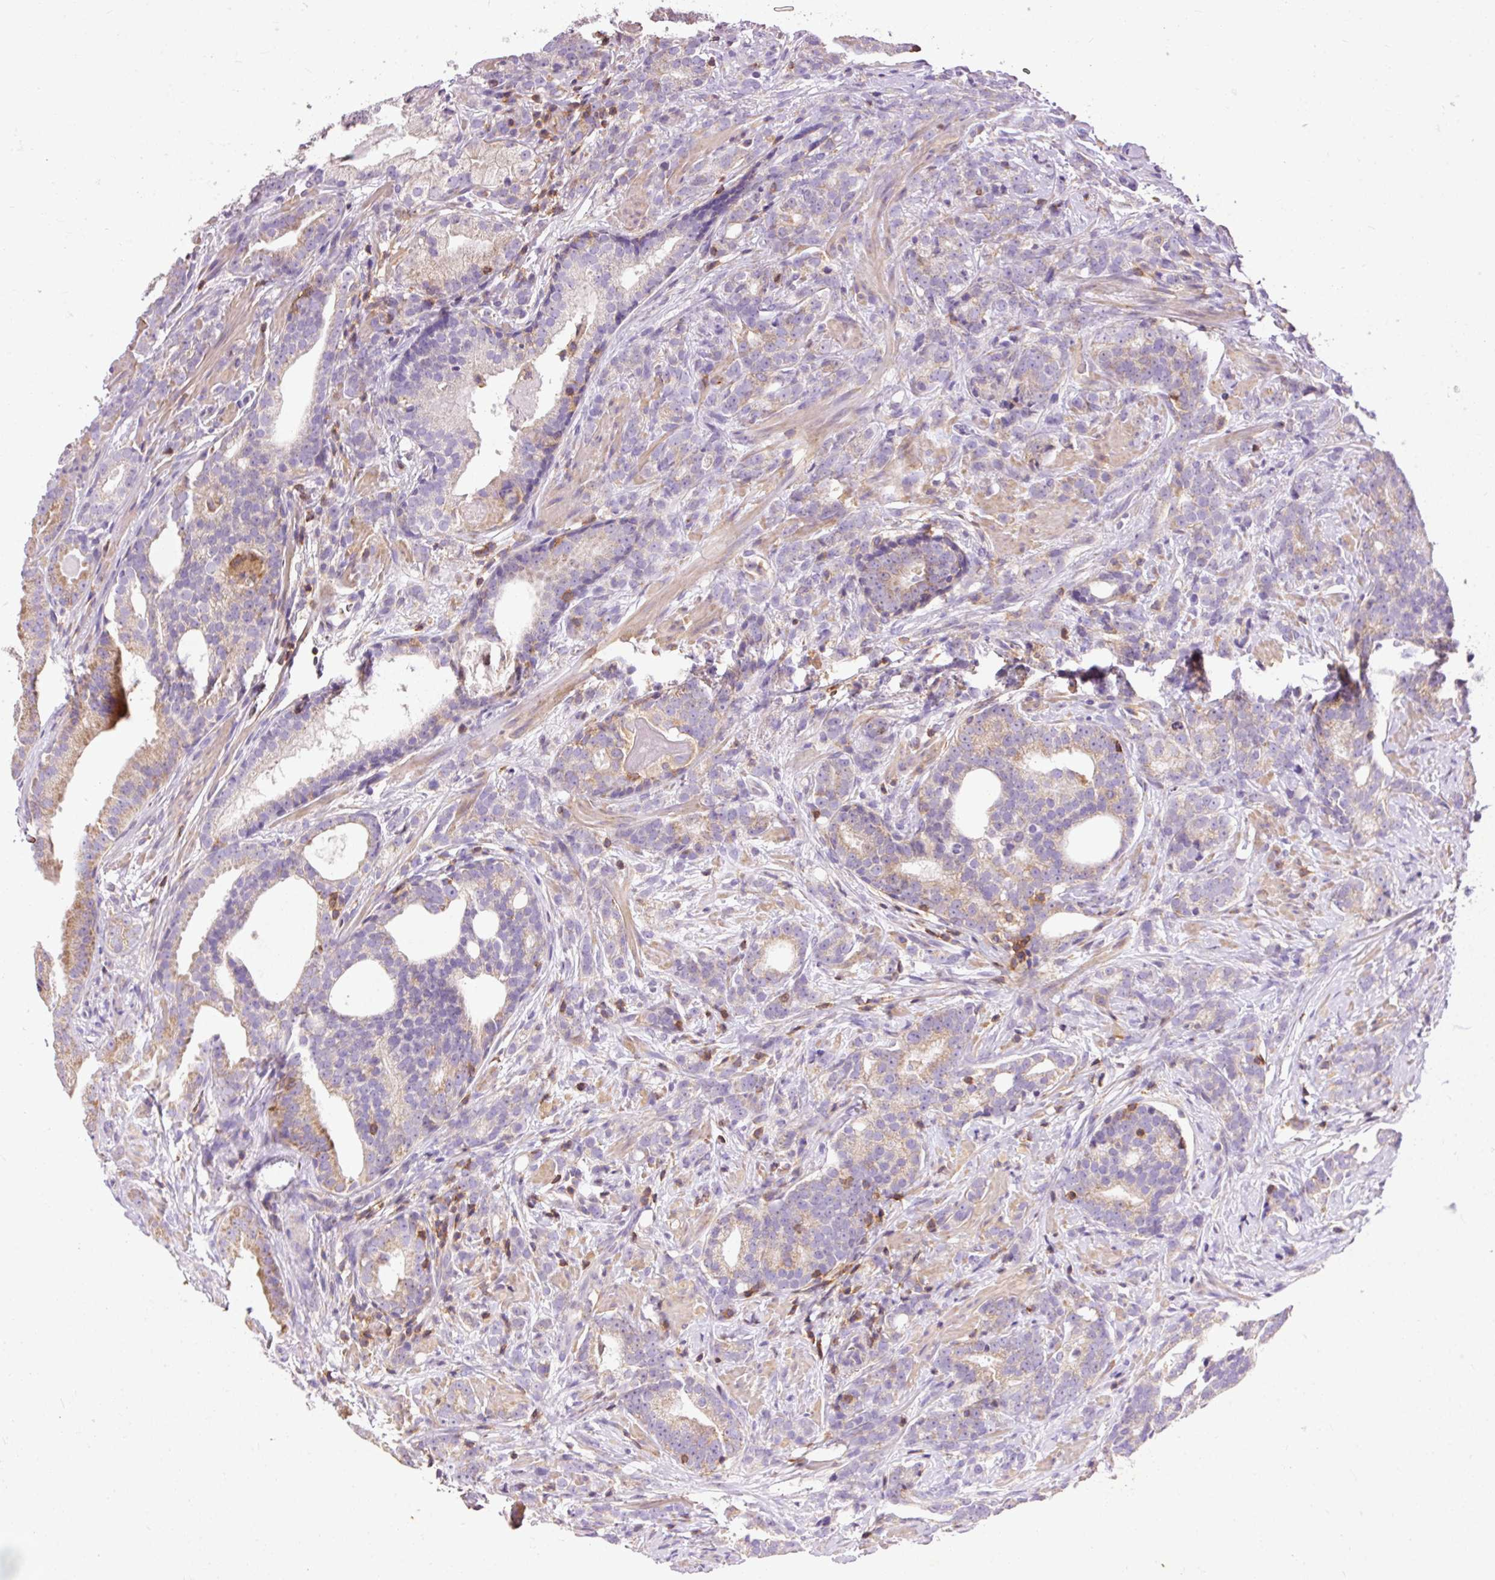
{"staining": {"intensity": "weak", "quantity": "25%-75%", "location": "cytoplasmic/membranous"}, "tissue": "prostate cancer", "cell_type": "Tumor cells", "image_type": "cancer", "snomed": [{"axis": "morphology", "description": "Adenocarcinoma, High grade"}, {"axis": "topography", "description": "Prostate"}], "caption": "Adenocarcinoma (high-grade) (prostate) was stained to show a protein in brown. There is low levels of weak cytoplasmic/membranous staining in approximately 25%-75% of tumor cells. The staining was performed using DAB (3,3'-diaminobenzidine), with brown indicating positive protein expression. Nuclei are stained blue with hematoxylin.", "gene": "IMMT", "patient": {"sex": "male", "age": 64}}